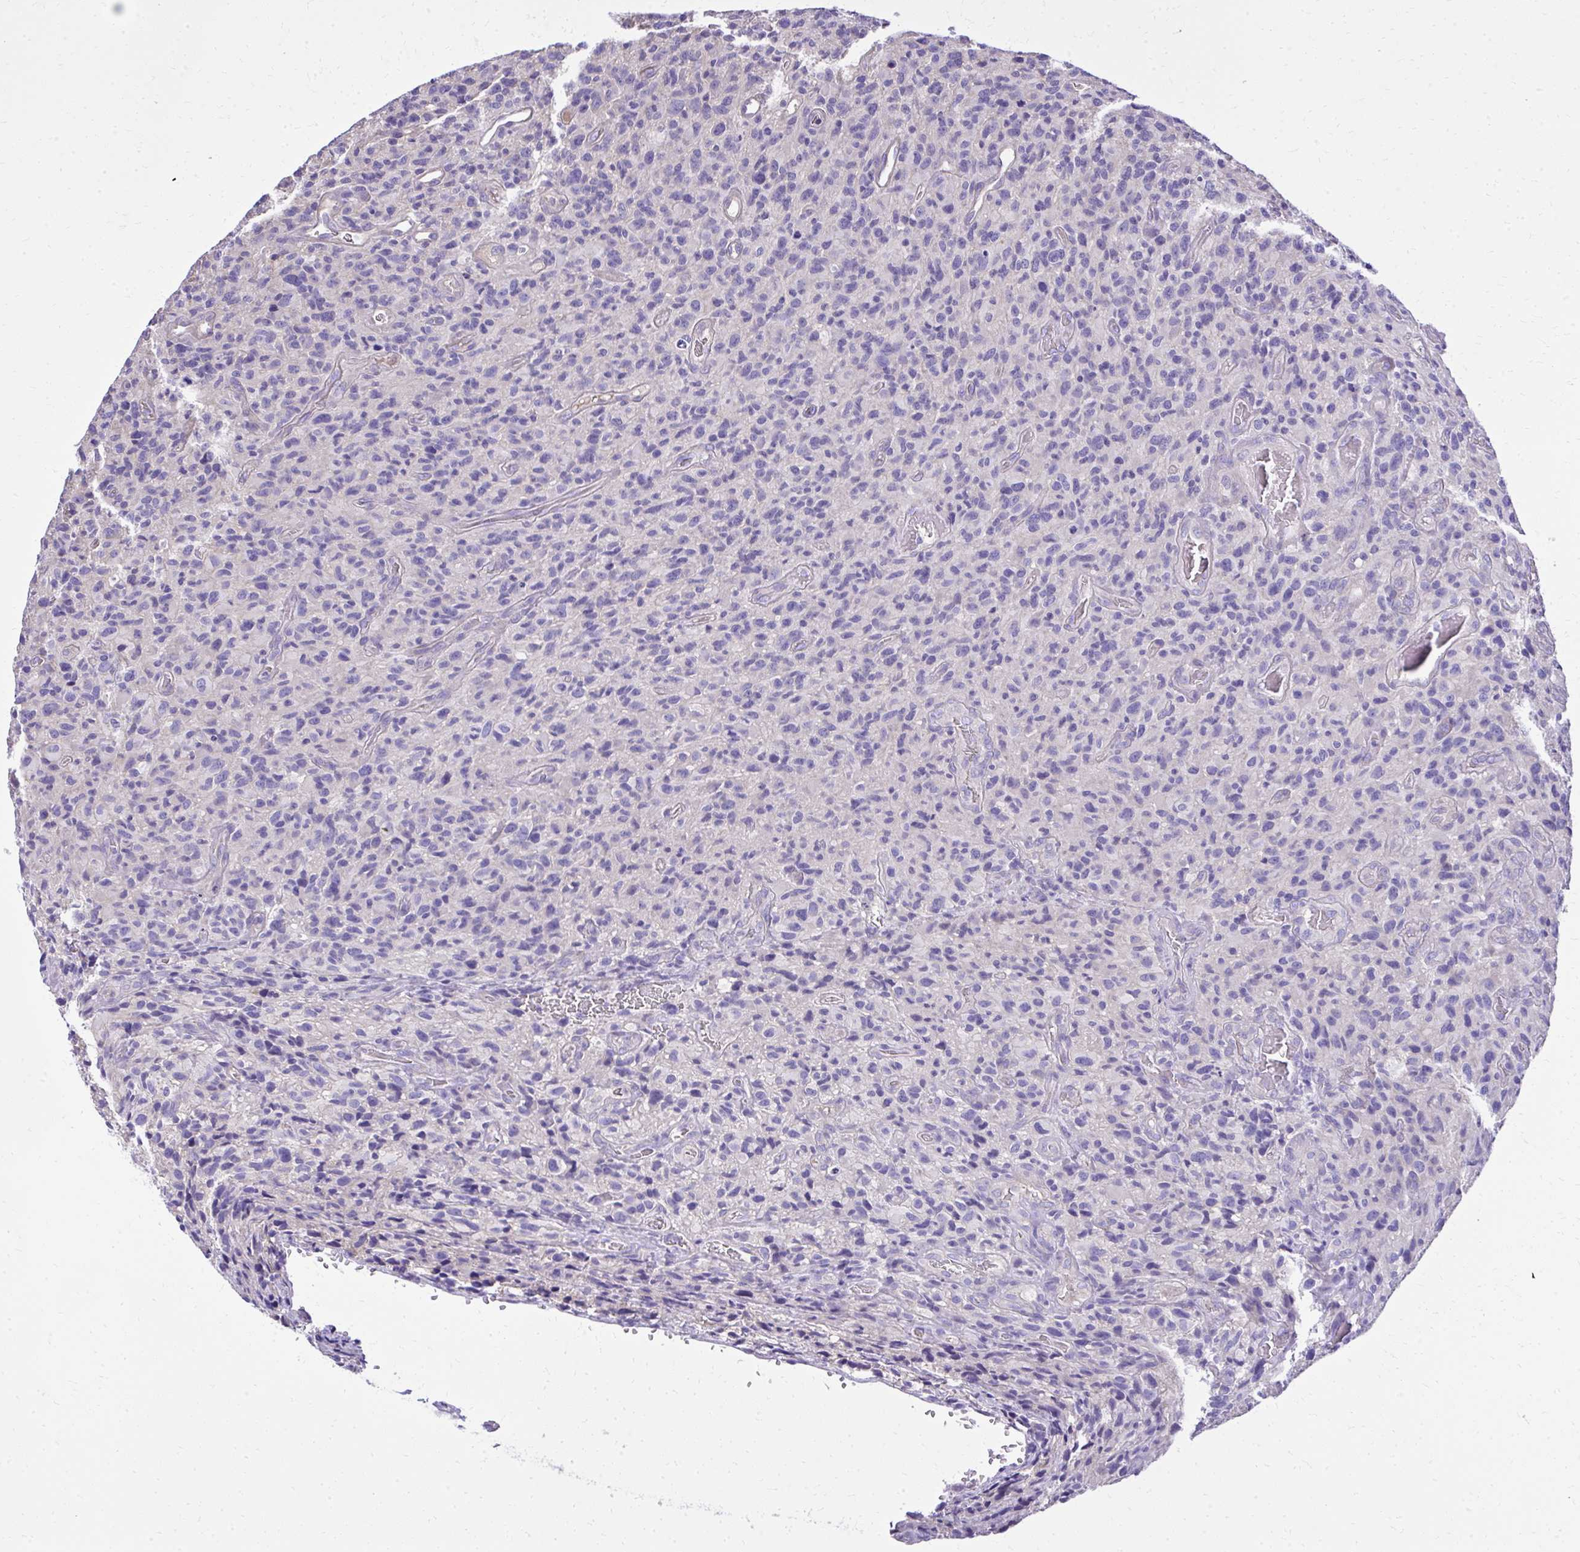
{"staining": {"intensity": "negative", "quantity": "none", "location": "none"}, "tissue": "glioma", "cell_type": "Tumor cells", "image_type": "cancer", "snomed": [{"axis": "morphology", "description": "Glioma, malignant, High grade"}, {"axis": "topography", "description": "Brain"}], "caption": "Tumor cells are negative for protein expression in human malignant high-grade glioma. (Stains: DAB (3,3'-diaminobenzidine) IHC with hematoxylin counter stain, Microscopy: brightfield microscopy at high magnification).", "gene": "RUNDC3B", "patient": {"sex": "male", "age": 76}}